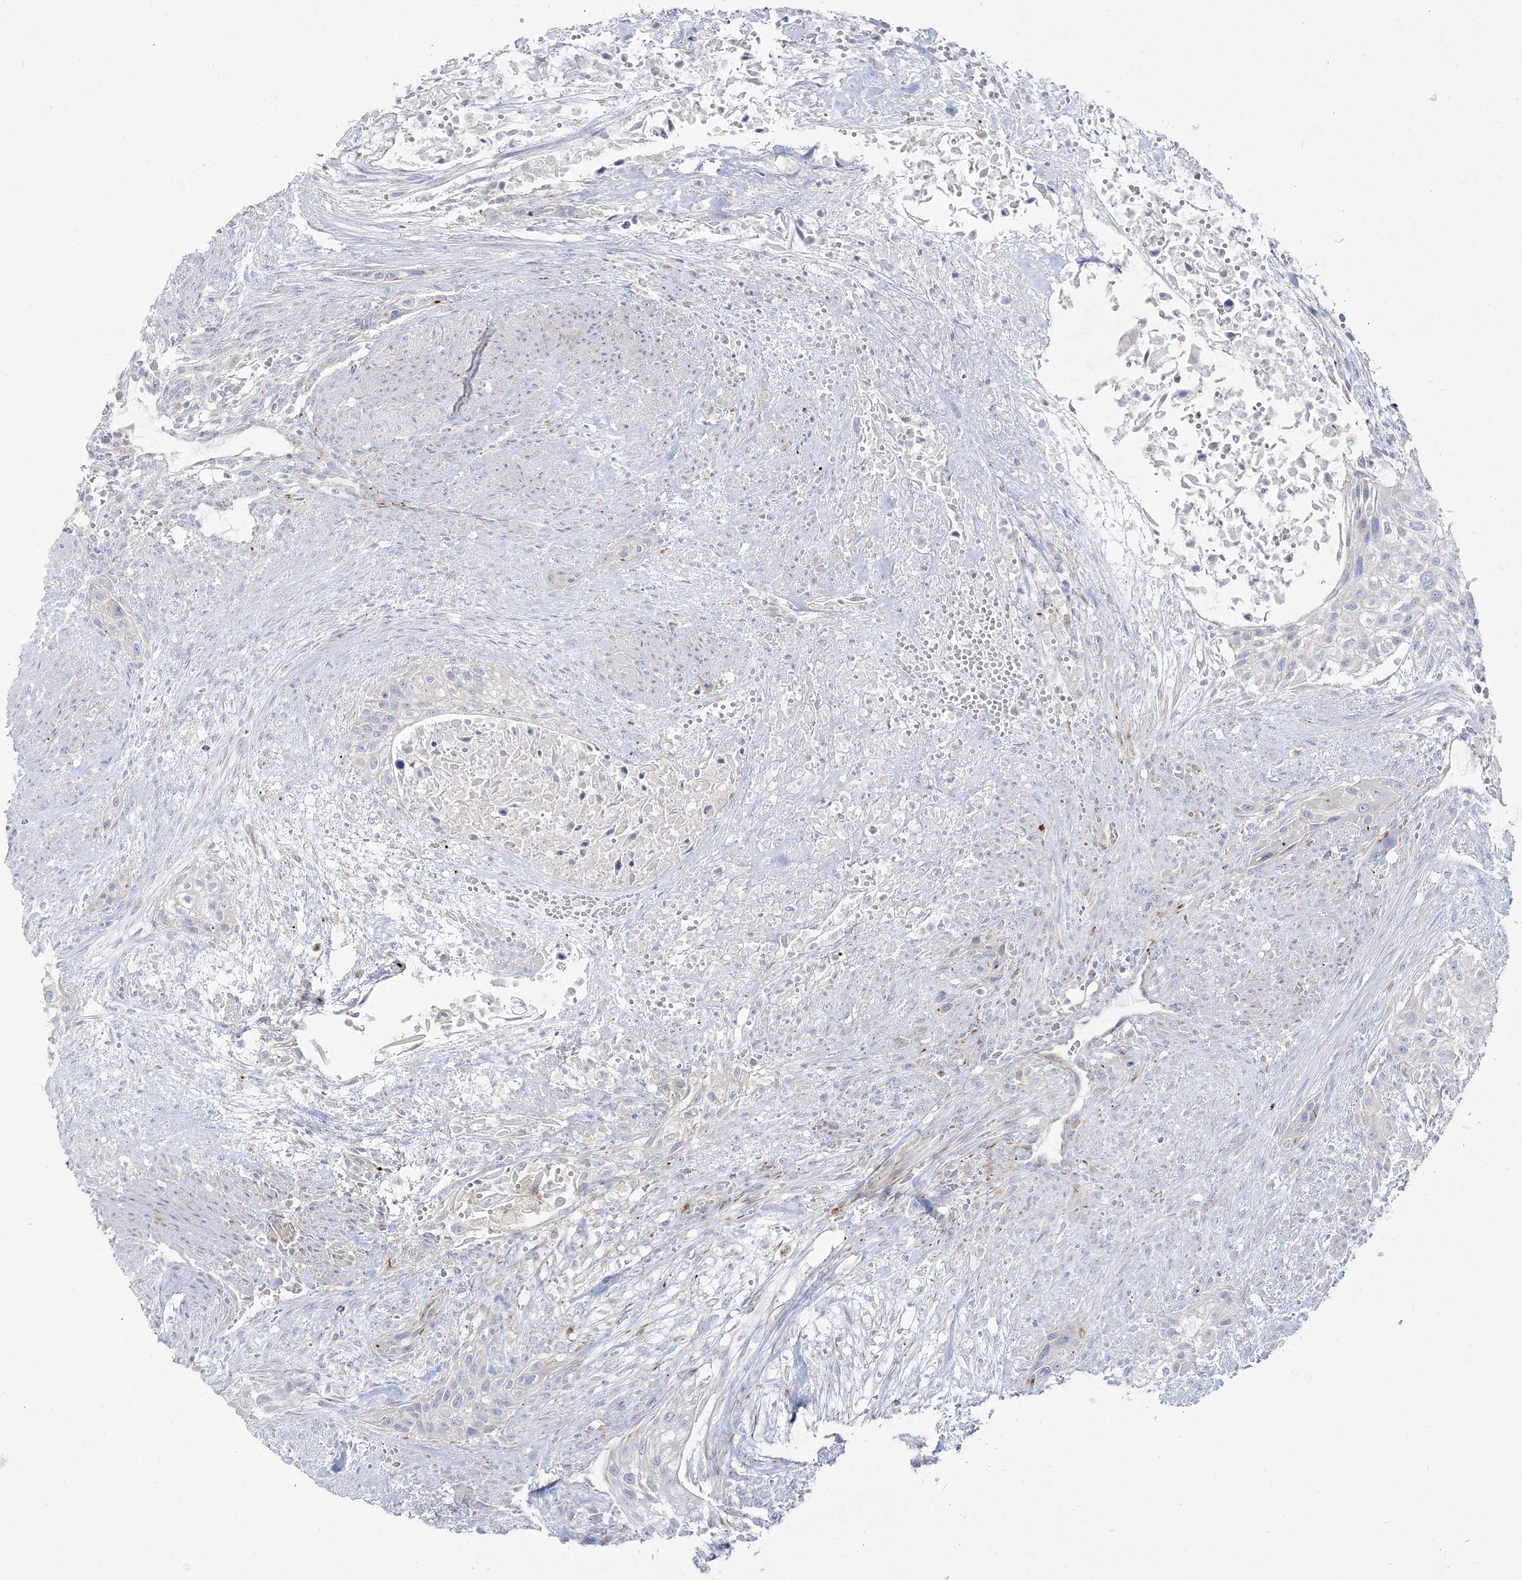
{"staining": {"intensity": "negative", "quantity": "none", "location": "none"}, "tissue": "urothelial cancer", "cell_type": "Tumor cells", "image_type": "cancer", "snomed": [{"axis": "morphology", "description": "Urothelial carcinoma, High grade"}, {"axis": "topography", "description": "Urinary bladder"}], "caption": "Urothelial carcinoma (high-grade) was stained to show a protein in brown. There is no significant expression in tumor cells.", "gene": "GPAT2", "patient": {"sex": "male", "age": 35}}